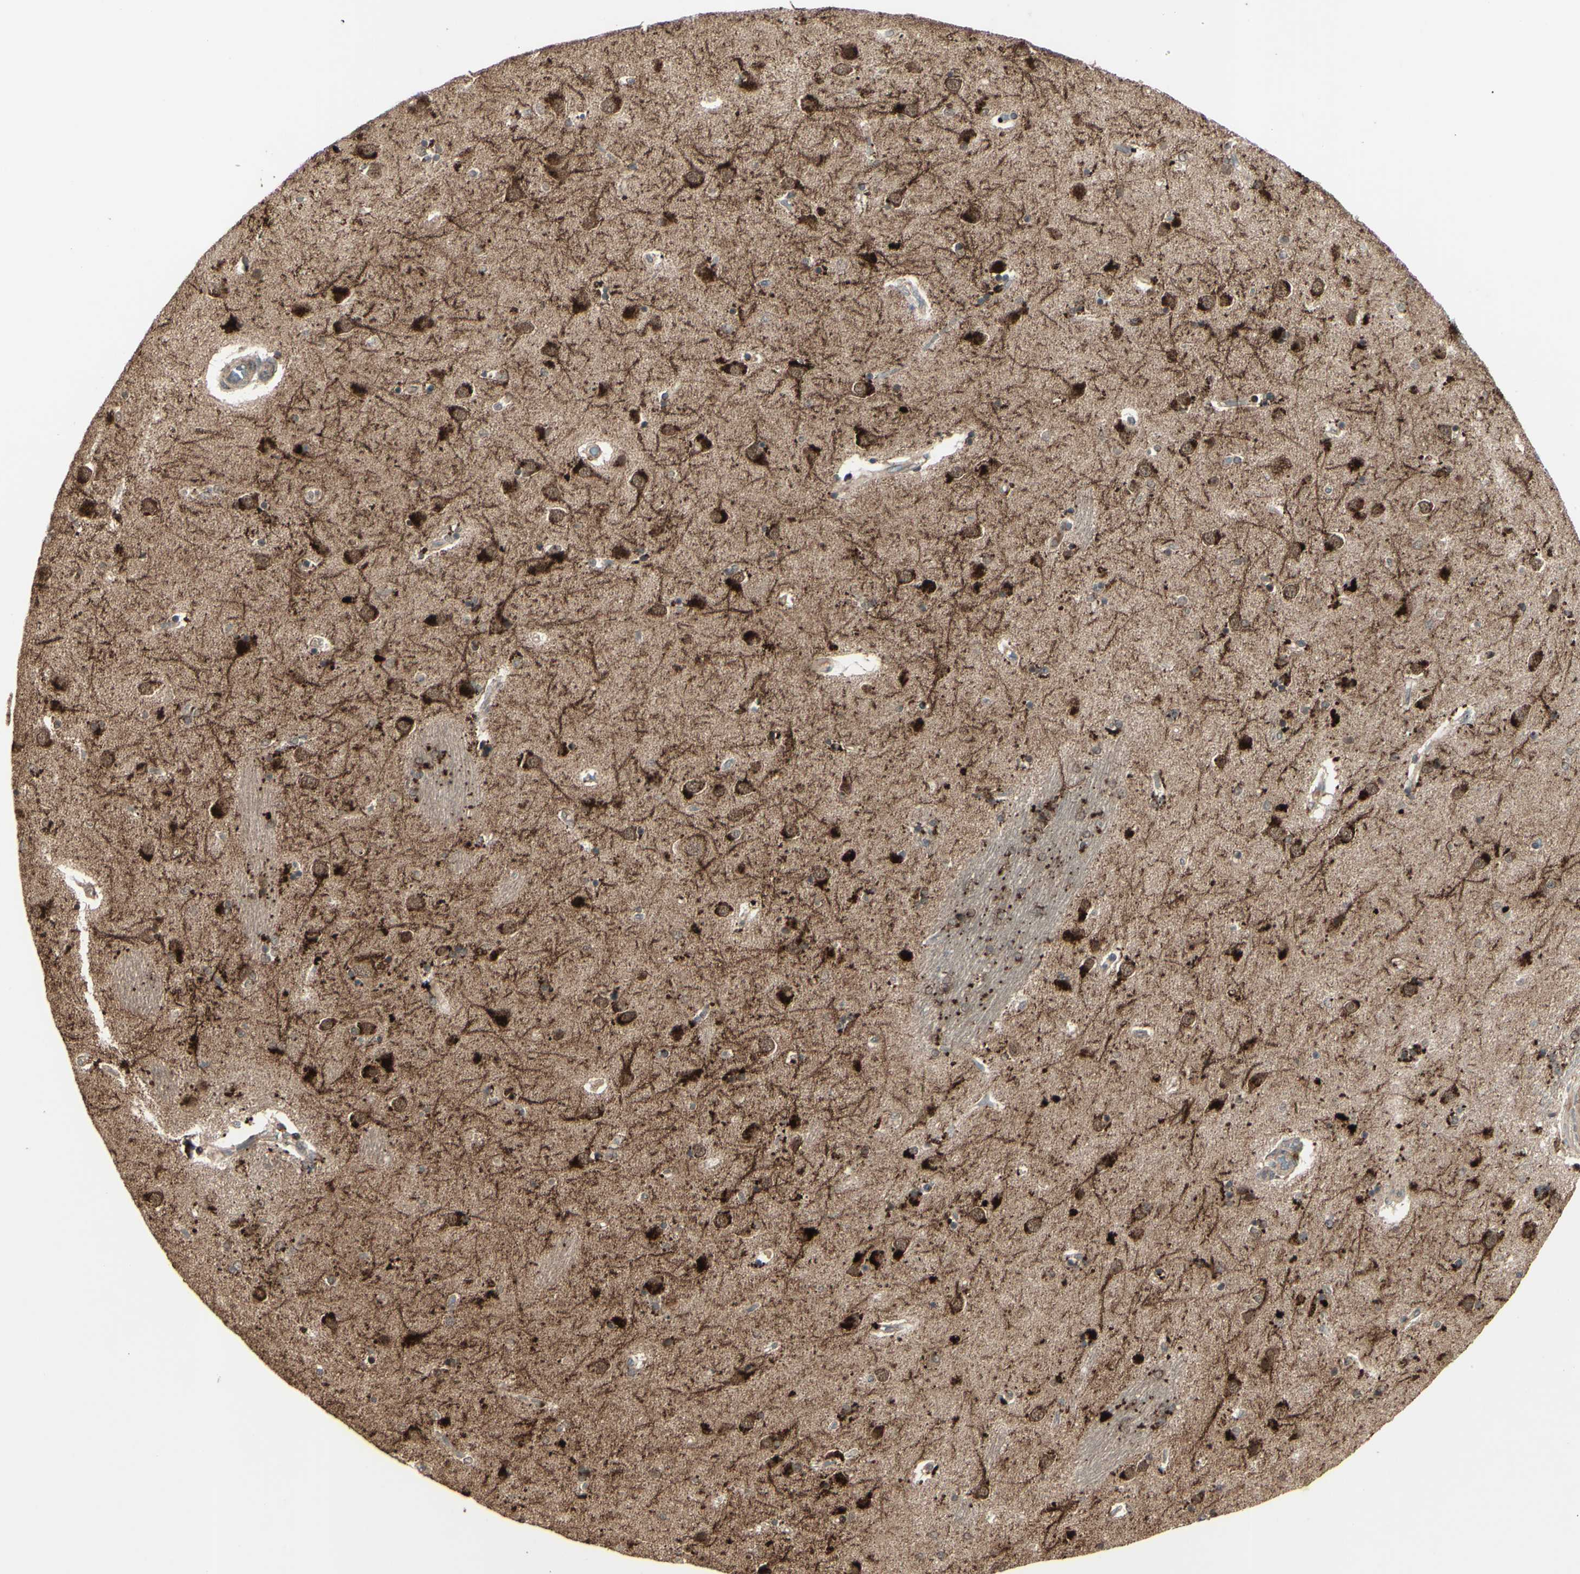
{"staining": {"intensity": "moderate", "quantity": ">75%", "location": "cytoplasmic/membranous,nuclear"}, "tissue": "caudate", "cell_type": "Glial cells", "image_type": "normal", "snomed": [{"axis": "morphology", "description": "Normal tissue, NOS"}, {"axis": "topography", "description": "Lateral ventricle wall"}], "caption": "Immunohistochemistry (IHC) of normal human caudate exhibits medium levels of moderate cytoplasmic/membranous,nuclear expression in approximately >75% of glial cells.", "gene": "MLF2", "patient": {"sex": "female", "age": 54}}